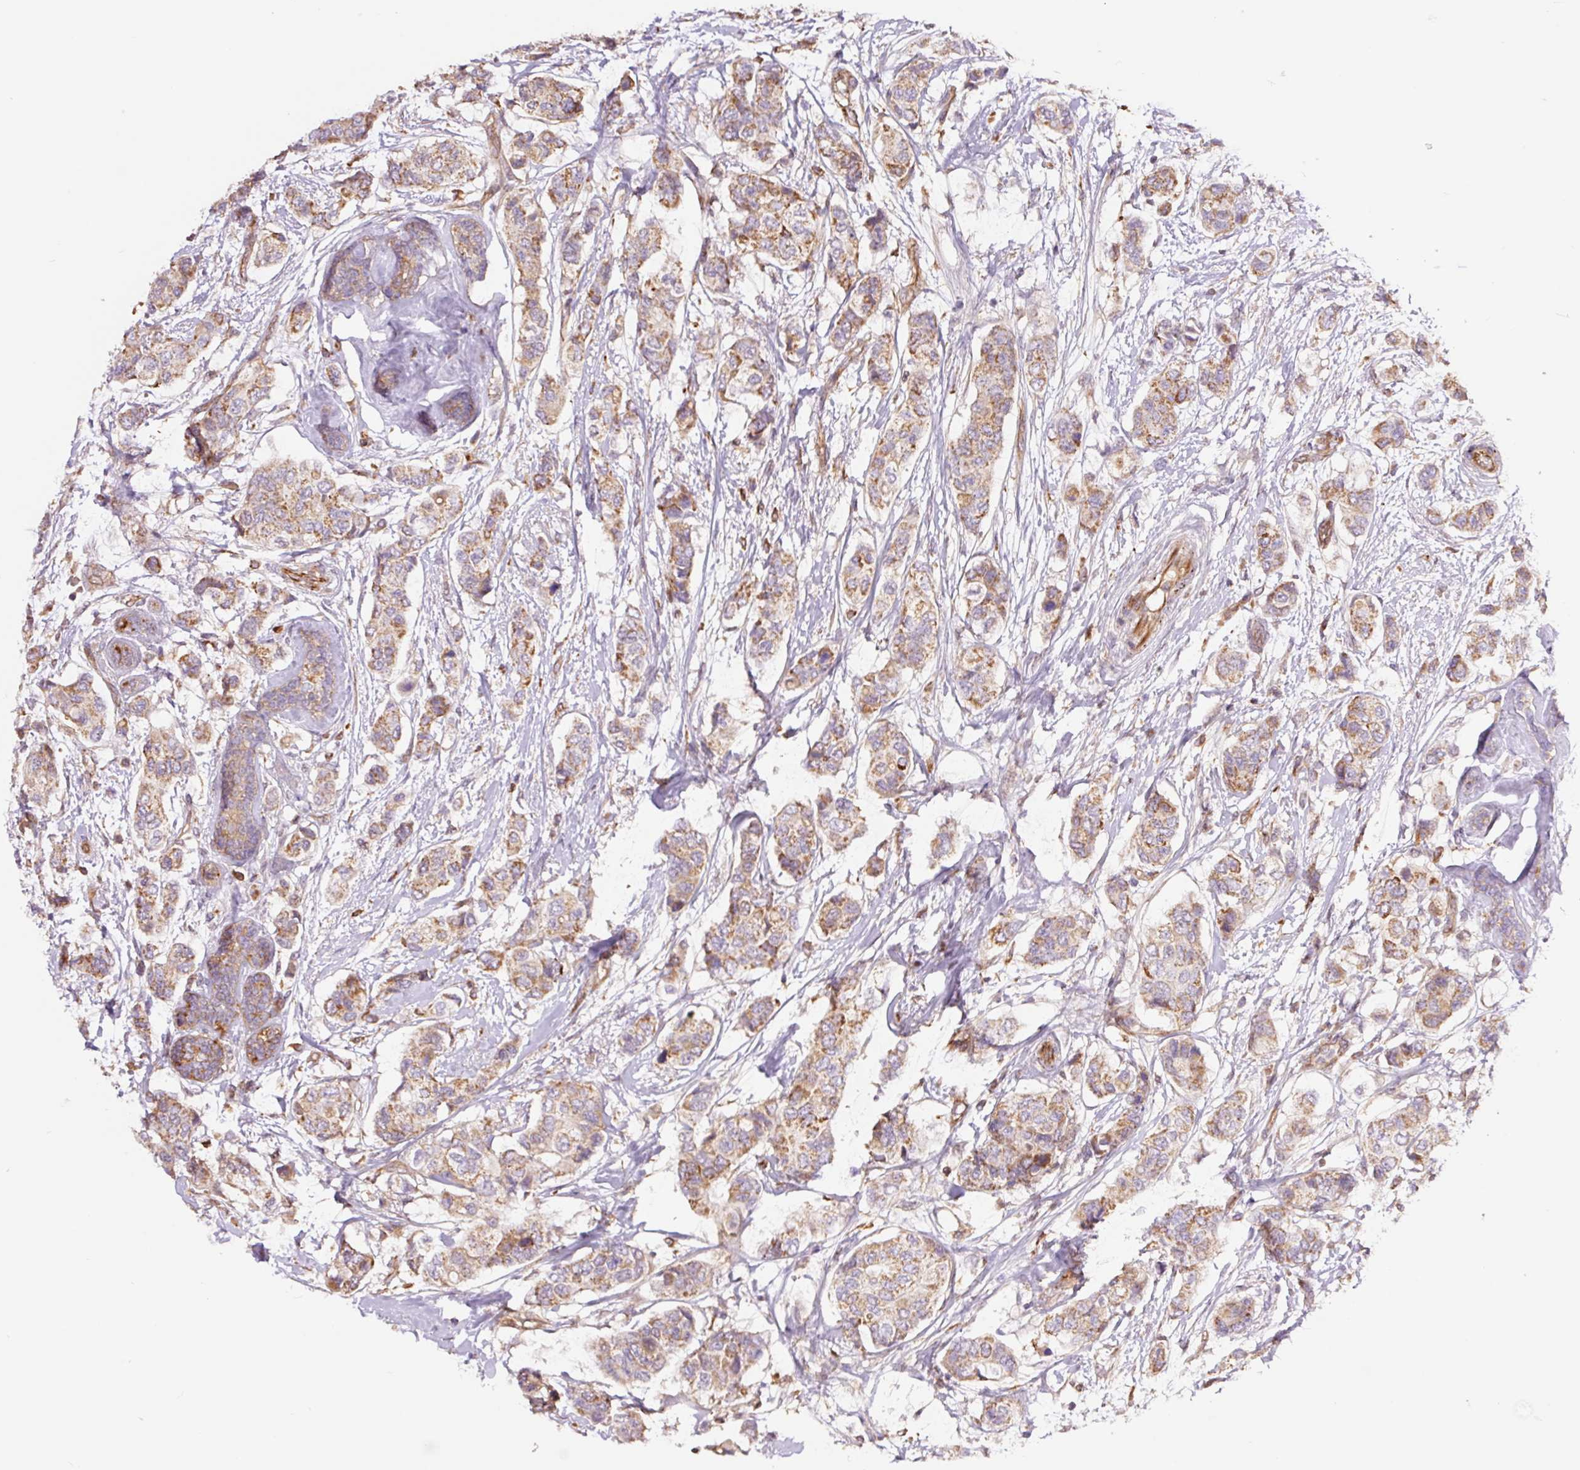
{"staining": {"intensity": "moderate", "quantity": "25%-75%", "location": "cytoplasmic/membranous"}, "tissue": "breast cancer", "cell_type": "Tumor cells", "image_type": "cancer", "snomed": [{"axis": "morphology", "description": "Lobular carcinoma"}, {"axis": "topography", "description": "Breast"}], "caption": "A brown stain labels moderate cytoplasmic/membranous staining of a protein in breast lobular carcinoma tumor cells.", "gene": "PCK2", "patient": {"sex": "female", "age": 51}}